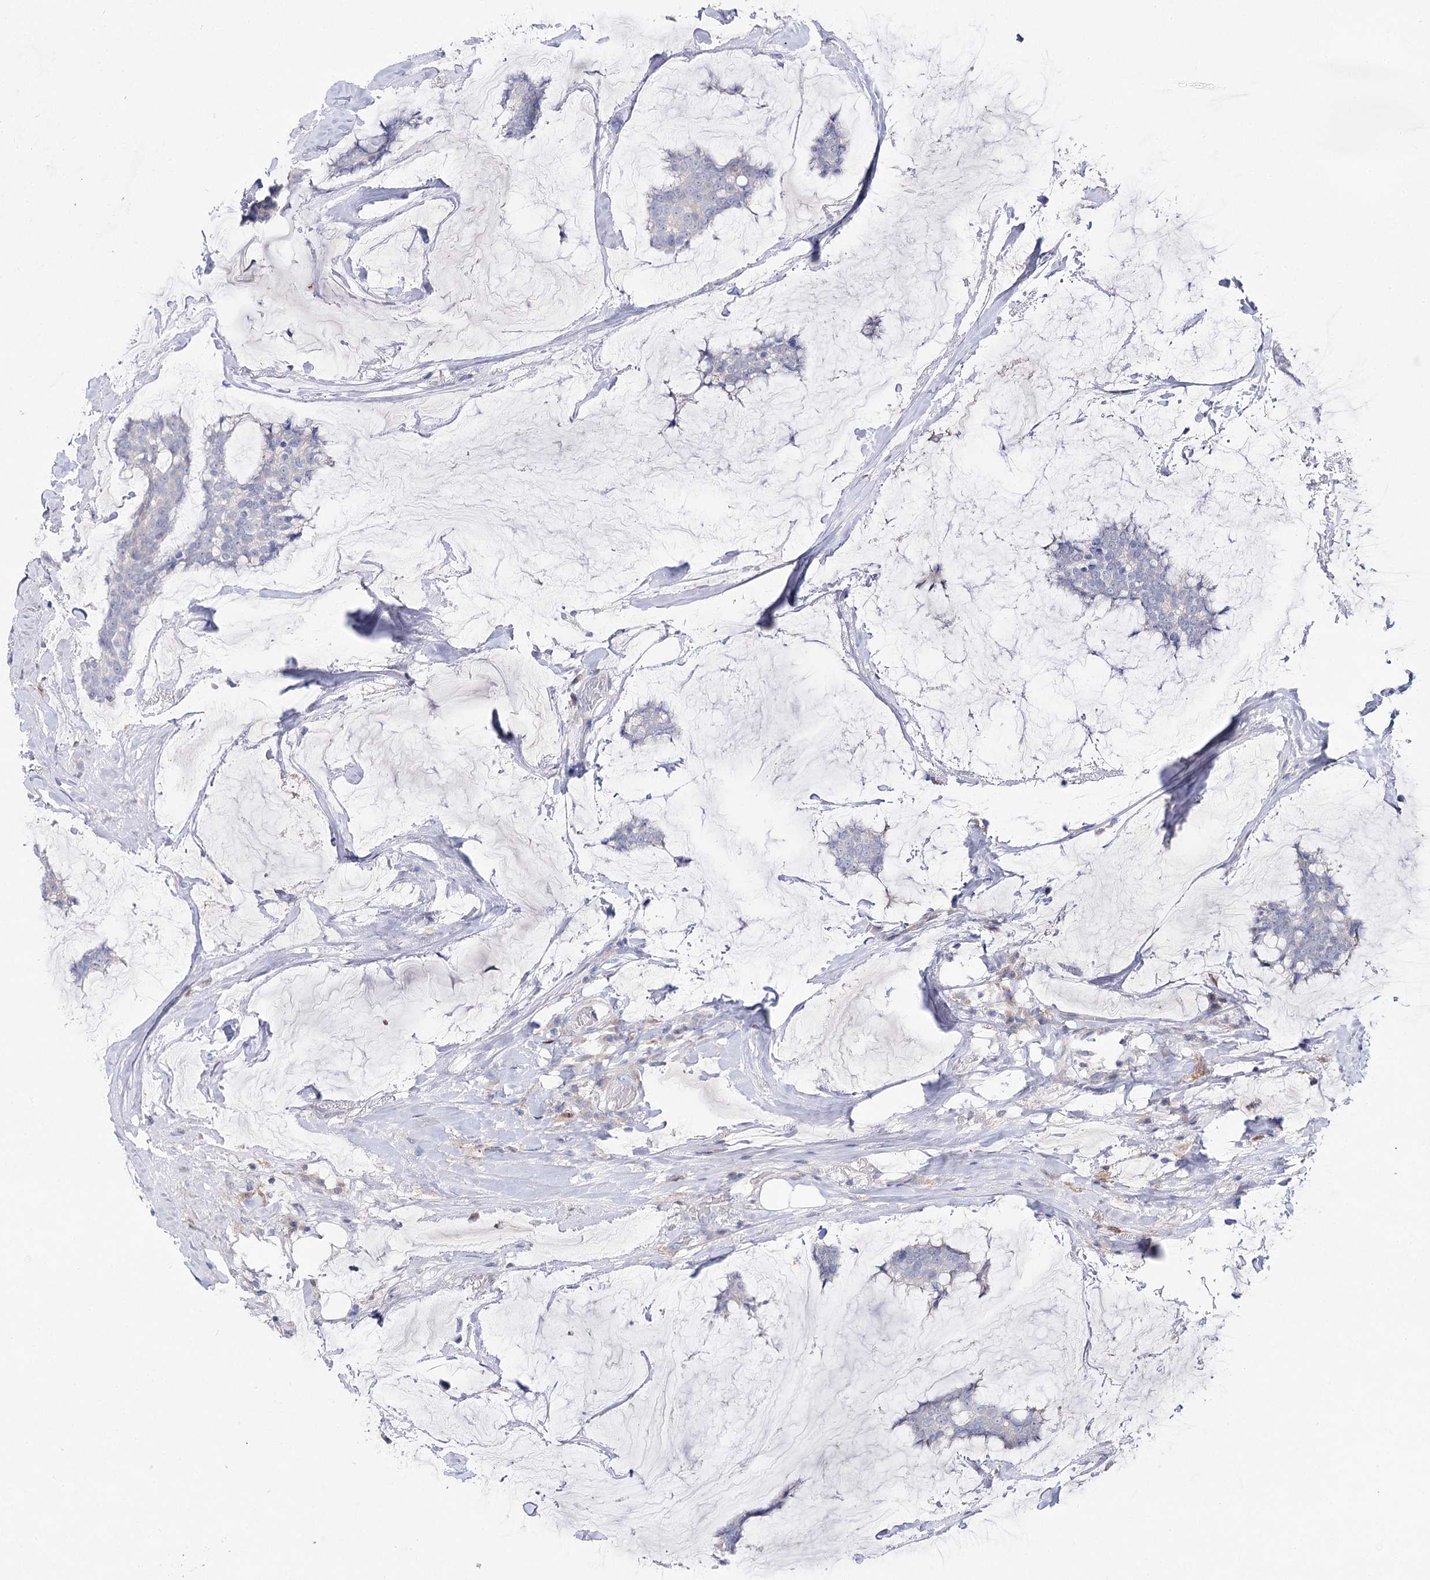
{"staining": {"intensity": "negative", "quantity": "none", "location": "none"}, "tissue": "breast cancer", "cell_type": "Tumor cells", "image_type": "cancer", "snomed": [{"axis": "morphology", "description": "Duct carcinoma"}, {"axis": "topography", "description": "Breast"}], "caption": "IHC histopathology image of human breast cancer (invasive ductal carcinoma) stained for a protein (brown), which shows no staining in tumor cells. (Stains: DAB (3,3'-diaminobenzidine) IHC with hematoxylin counter stain, Microscopy: brightfield microscopy at high magnification).", "gene": "NRAP", "patient": {"sex": "female", "age": 93}}